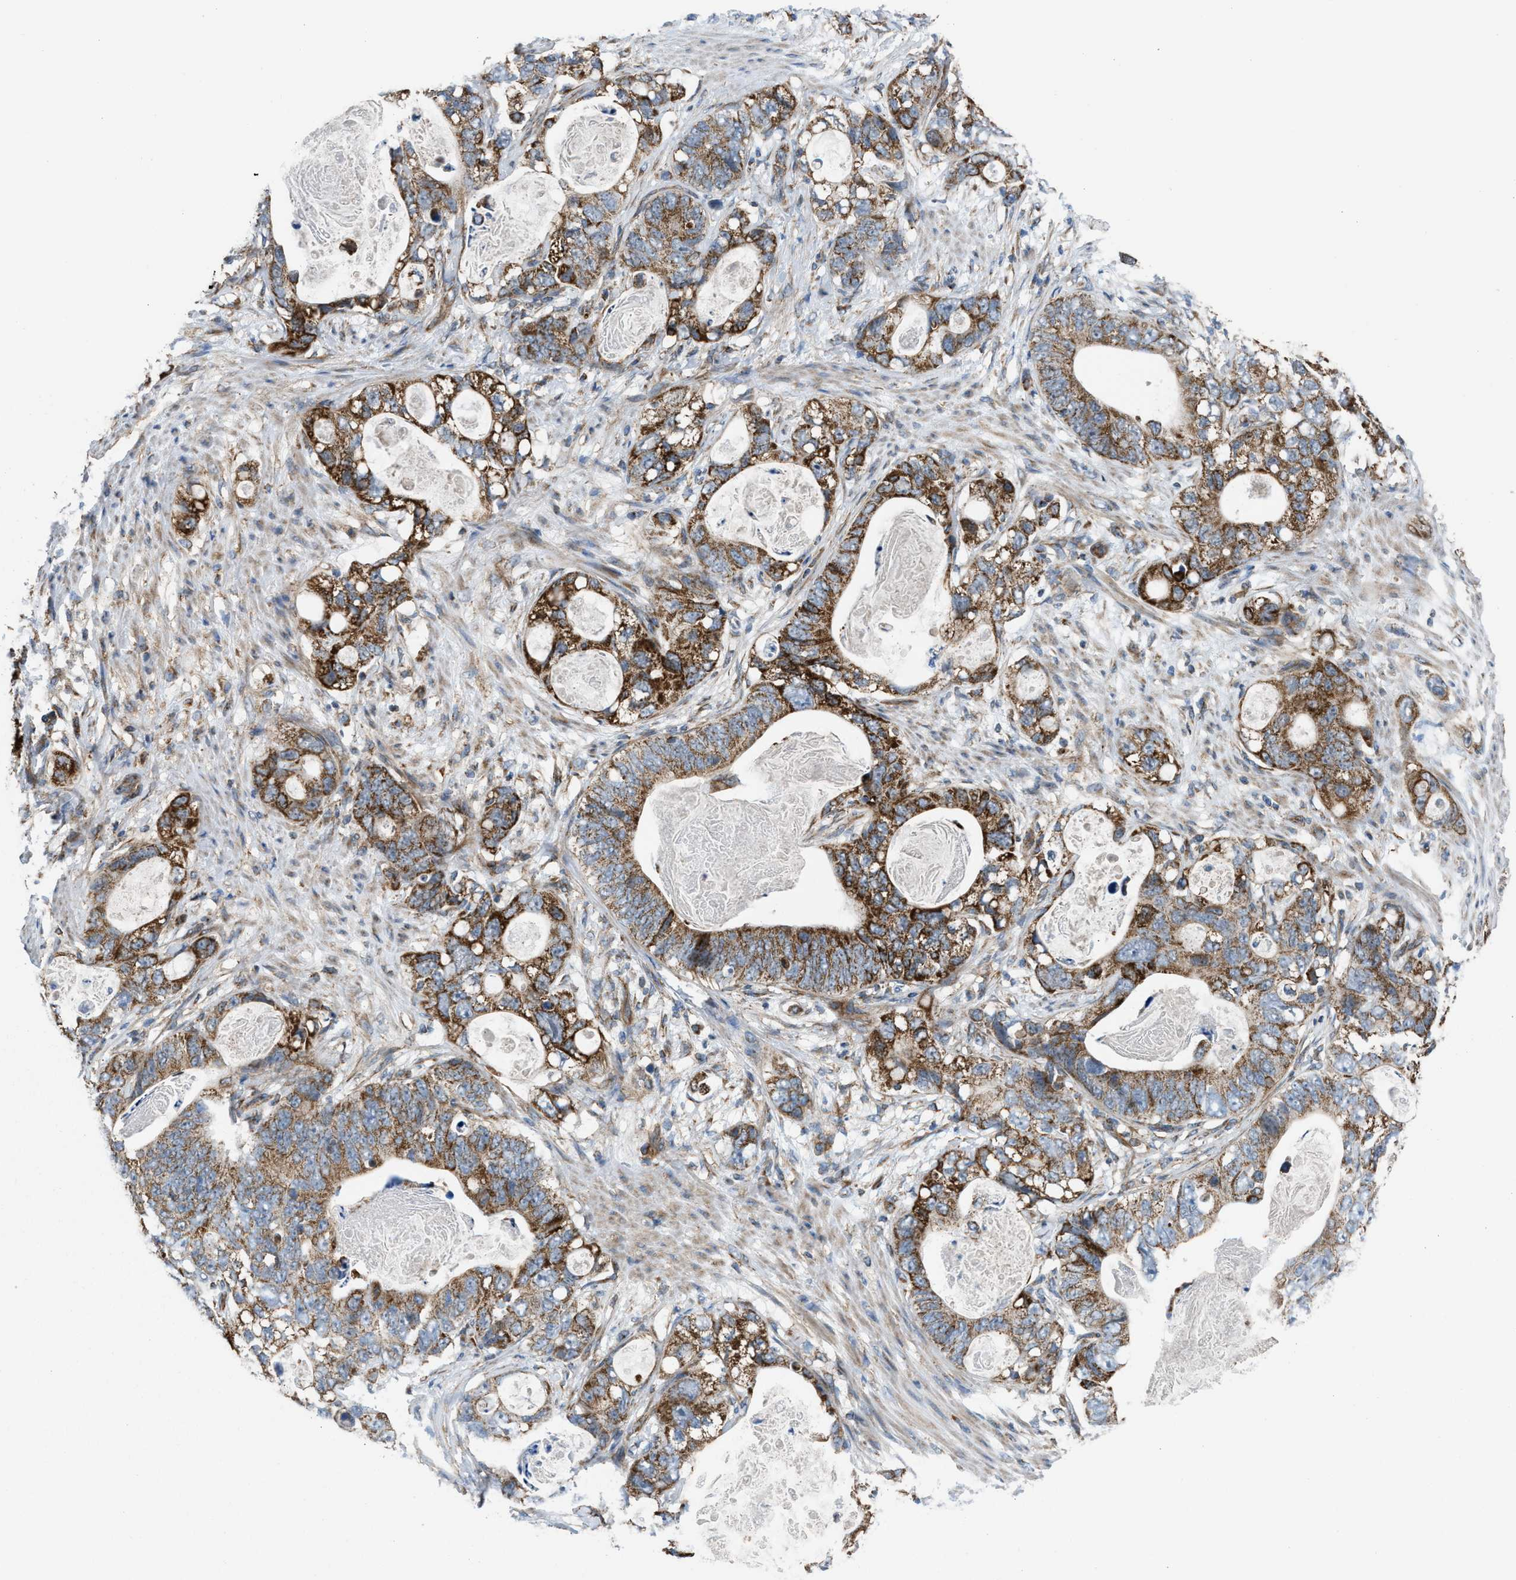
{"staining": {"intensity": "moderate", "quantity": ">75%", "location": "cytoplasmic/membranous"}, "tissue": "stomach cancer", "cell_type": "Tumor cells", "image_type": "cancer", "snomed": [{"axis": "morphology", "description": "Normal tissue, NOS"}, {"axis": "morphology", "description": "Adenocarcinoma, NOS"}, {"axis": "topography", "description": "Stomach"}], "caption": "Immunohistochemistry (IHC) micrograph of neoplastic tissue: adenocarcinoma (stomach) stained using immunohistochemistry exhibits medium levels of moderate protein expression localized specifically in the cytoplasmic/membranous of tumor cells, appearing as a cytoplasmic/membranous brown color.", "gene": "SLC10A3", "patient": {"sex": "female", "age": 89}}